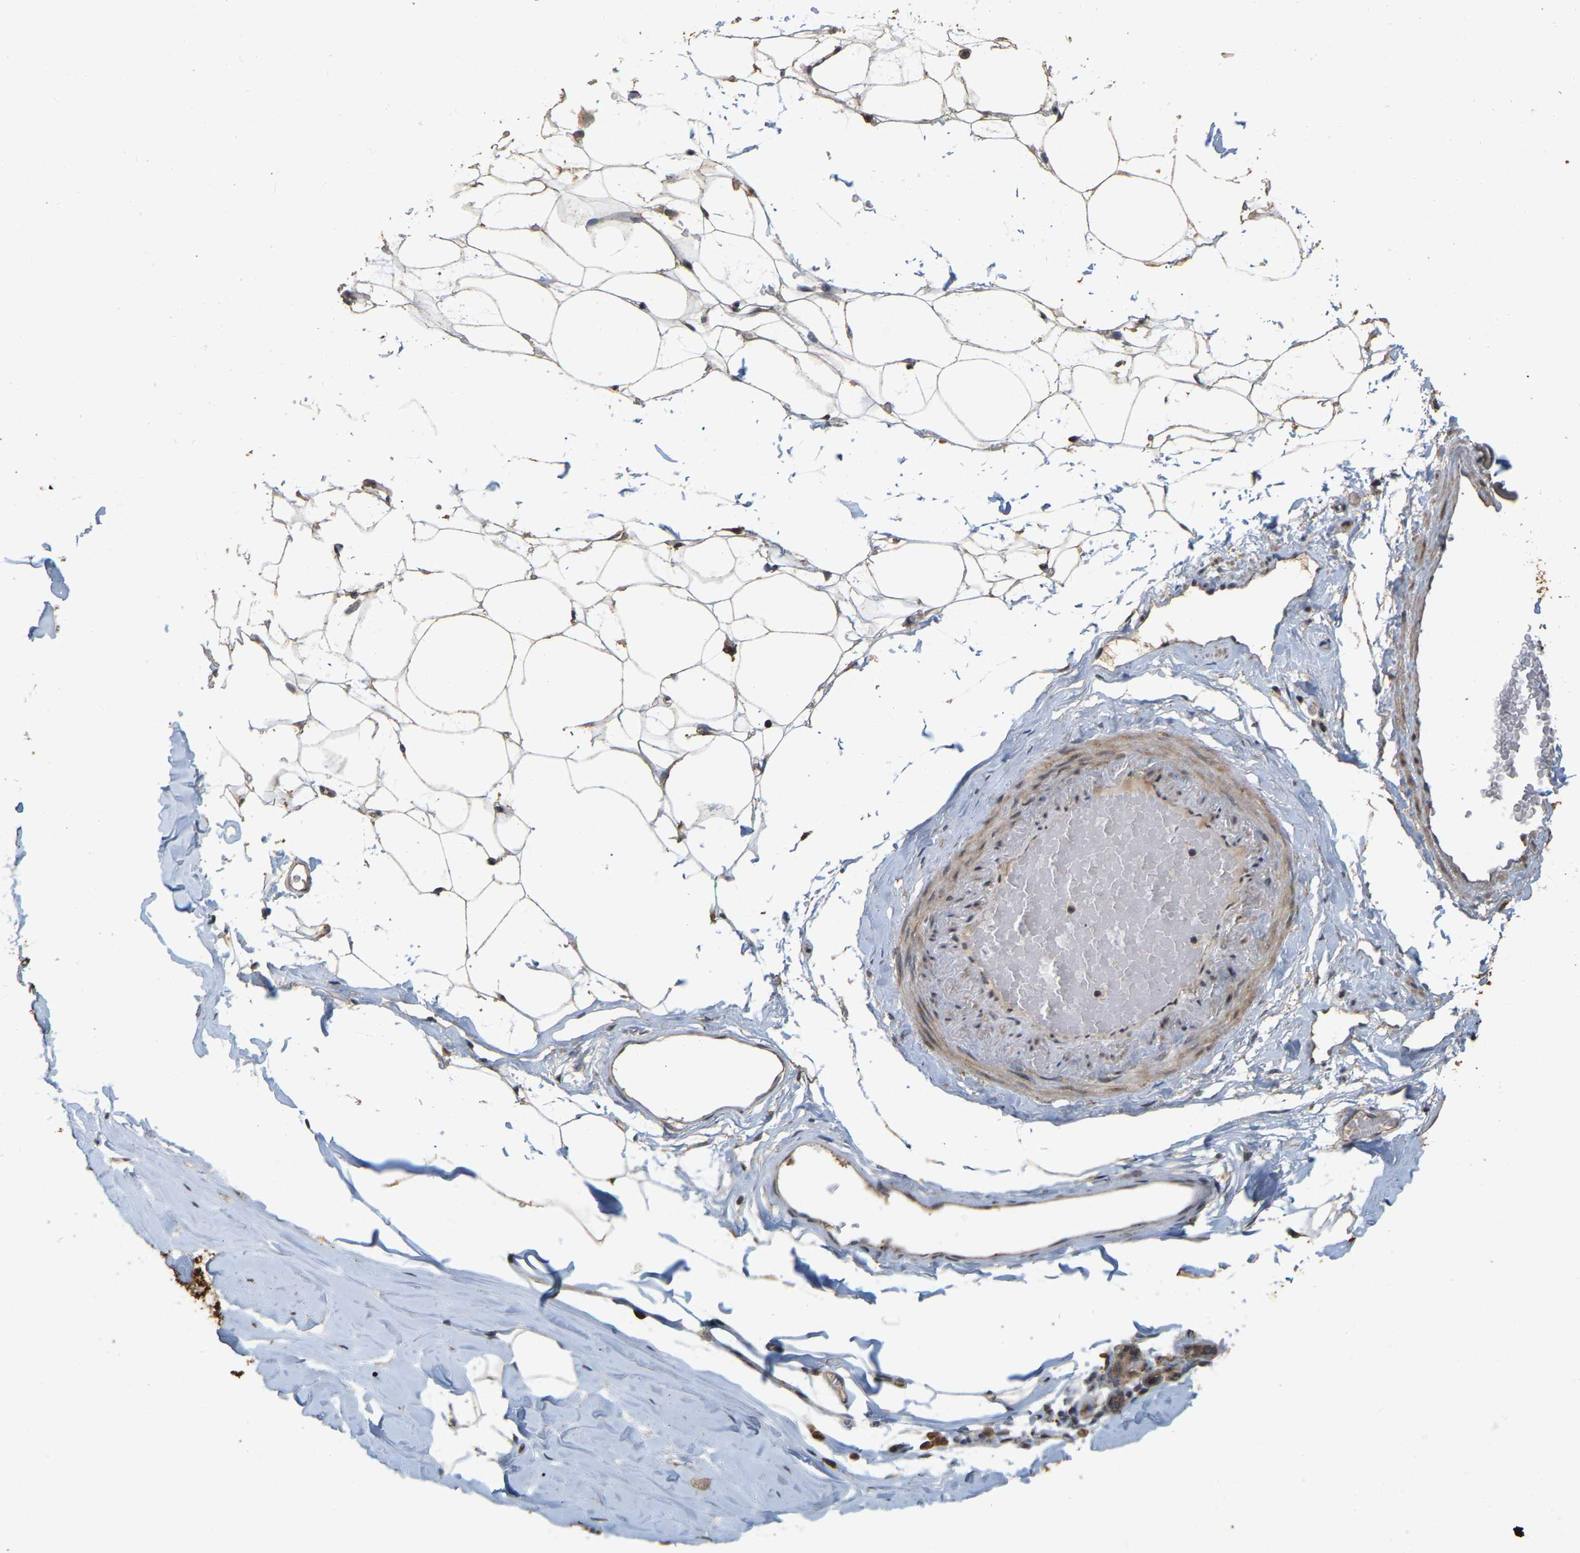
{"staining": {"intensity": "moderate", "quantity": ">75%", "location": "cytoplasmic/membranous"}, "tissue": "adipose tissue", "cell_type": "Adipocytes", "image_type": "normal", "snomed": [{"axis": "morphology", "description": "Normal tissue, NOS"}, {"axis": "topography", "description": "Breast"}, {"axis": "topography", "description": "Soft tissue"}], "caption": "Normal adipose tissue was stained to show a protein in brown. There is medium levels of moderate cytoplasmic/membranous positivity in about >75% of adipocytes. (IHC, brightfield microscopy, high magnification).", "gene": "NCS1", "patient": {"sex": "female", "age": 75}}